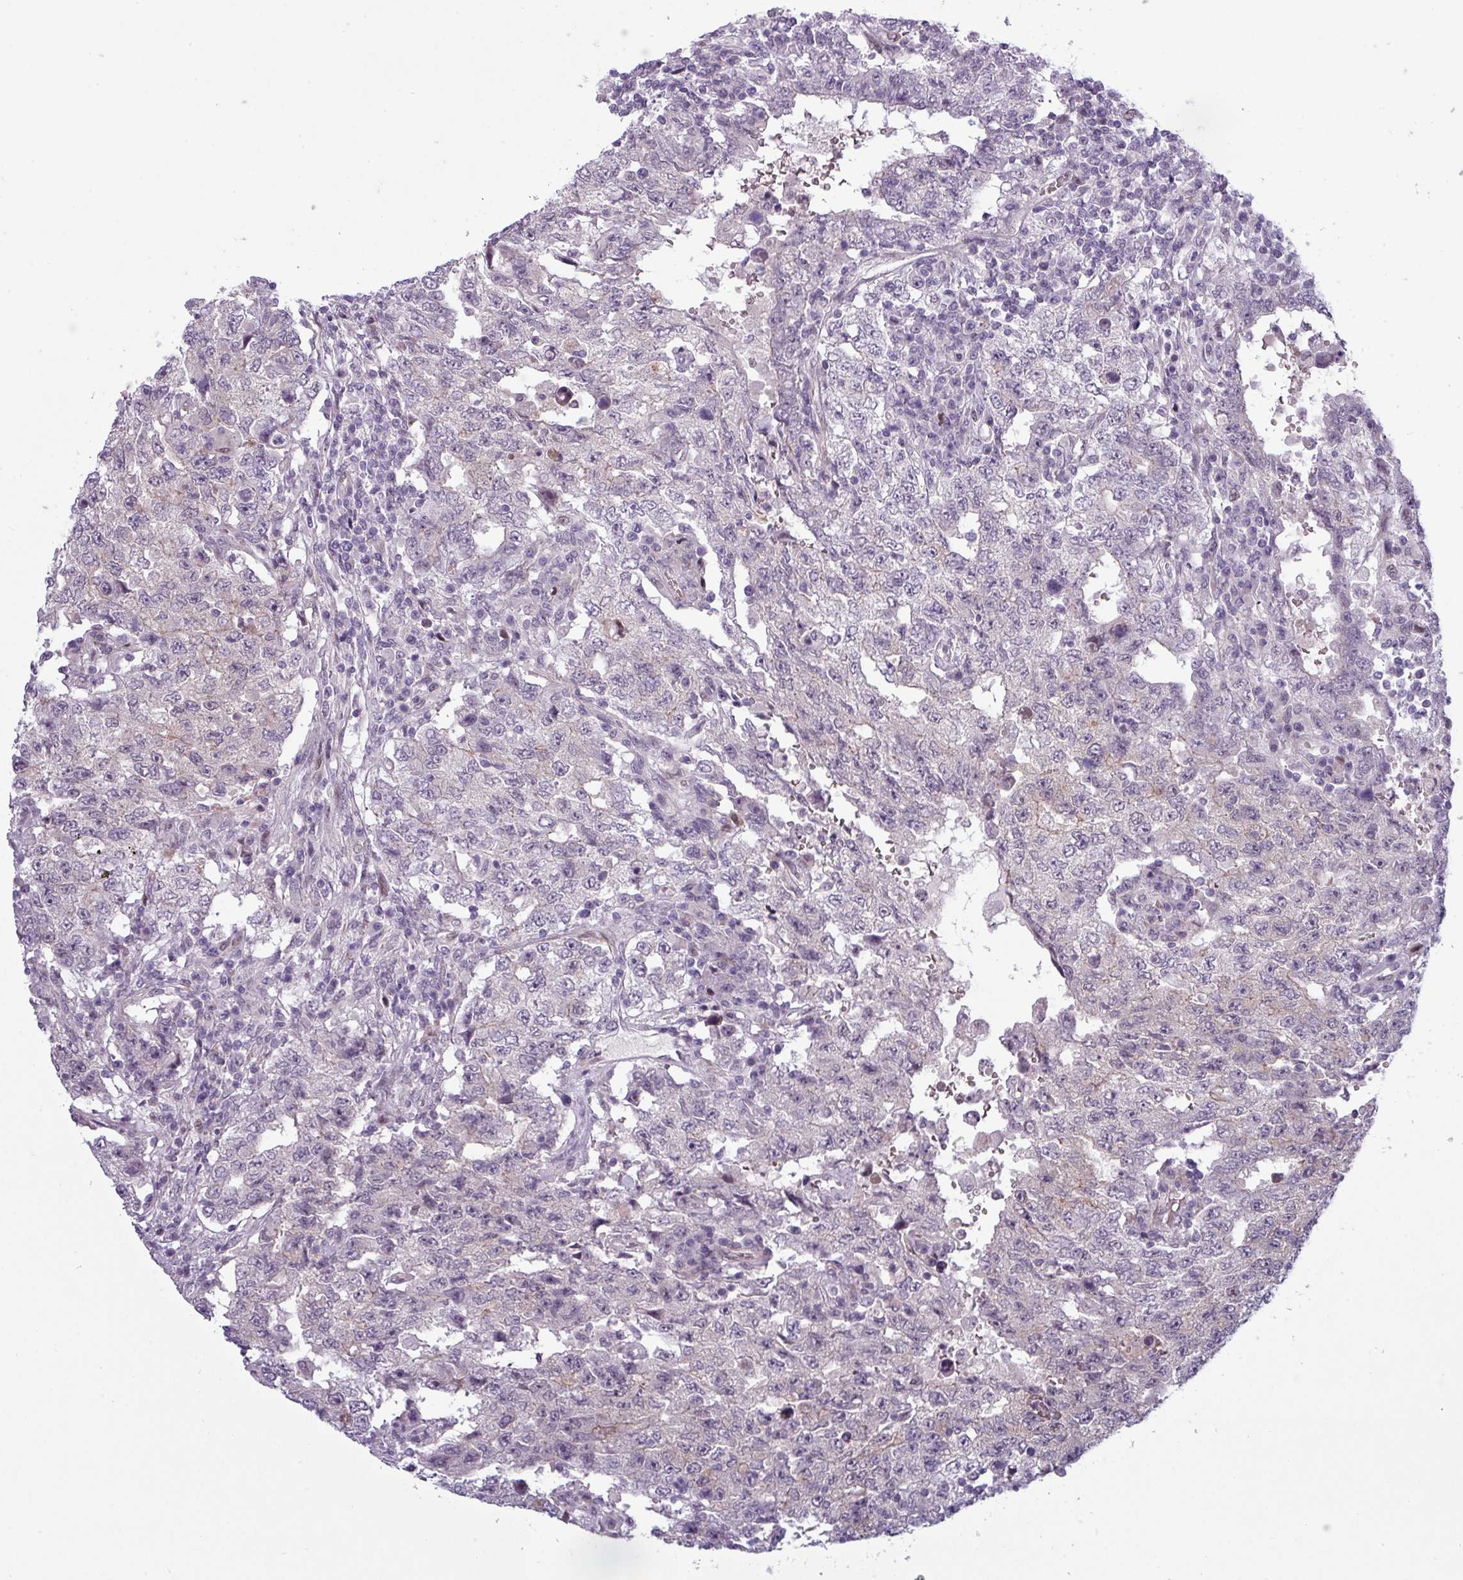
{"staining": {"intensity": "negative", "quantity": "none", "location": "none"}, "tissue": "testis cancer", "cell_type": "Tumor cells", "image_type": "cancer", "snomed": [{"axis": "morphology", "description": "Carcinoma, Embryonal, NOS"}, {"axis": "topography", "description": "Testis"}], "caption": "This is an immunohistochemistry micrograph of testis cancer (embryonal carcinoma). There is no staining in tumor cells.", "gene": "PRAMEF12", "patient": {"sex": "male", "age": 26}}